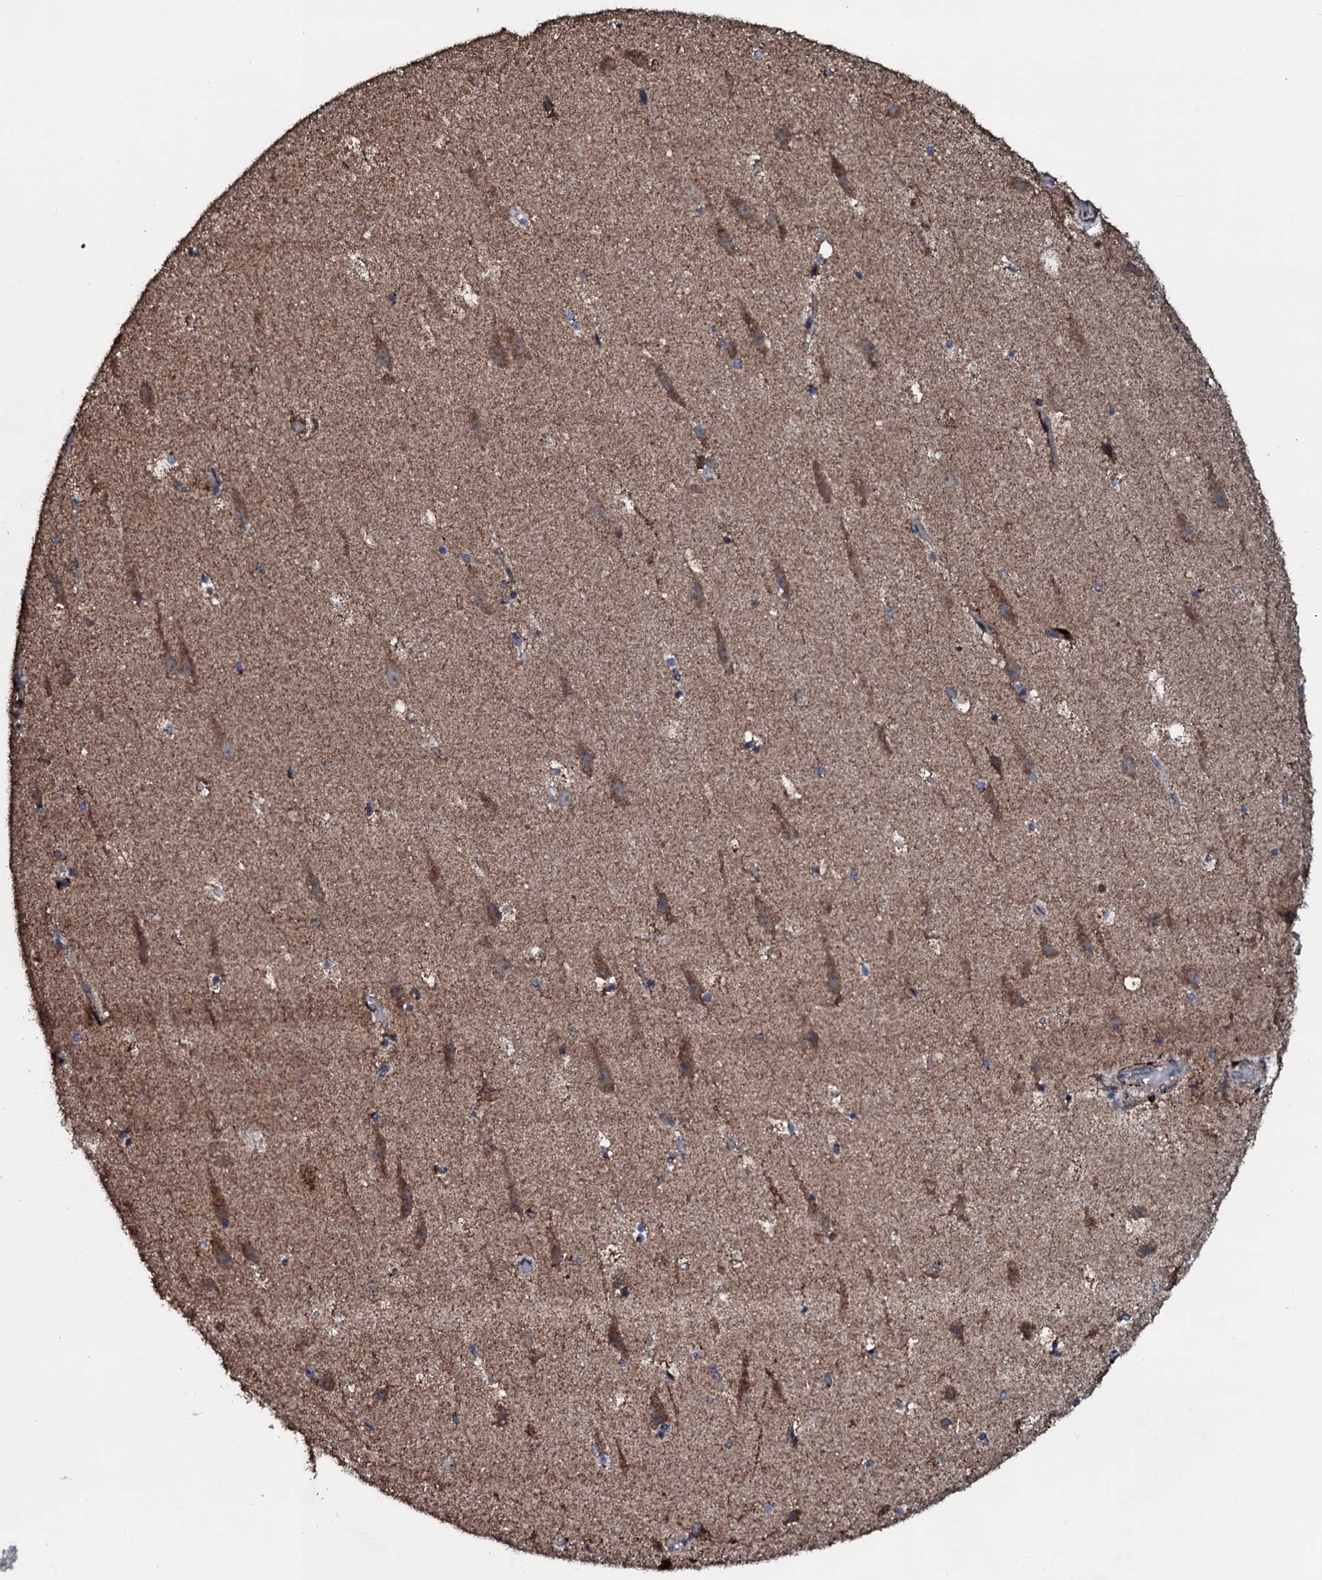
{"staining": {"intensity": "weak", "quantity": "<25%", "location": "cytoplasmic/membranous"}, "tissue": "hippocampus", "cell_type": "Glial cells", "image_type": "normal", "snomed": [{"axis": "morphology", "description": "Normal tissue, NOS"}, {"axis": "topography", "description": "Hippocampus"}], "caption": "DAB (3,3'-diaminobenzidine) immunohistochemical staining of normal hippocampus reveals no significant expression in glial cells.", "gene": "DYNC2I2", "patient": {"sex": "female", "age": 52}}